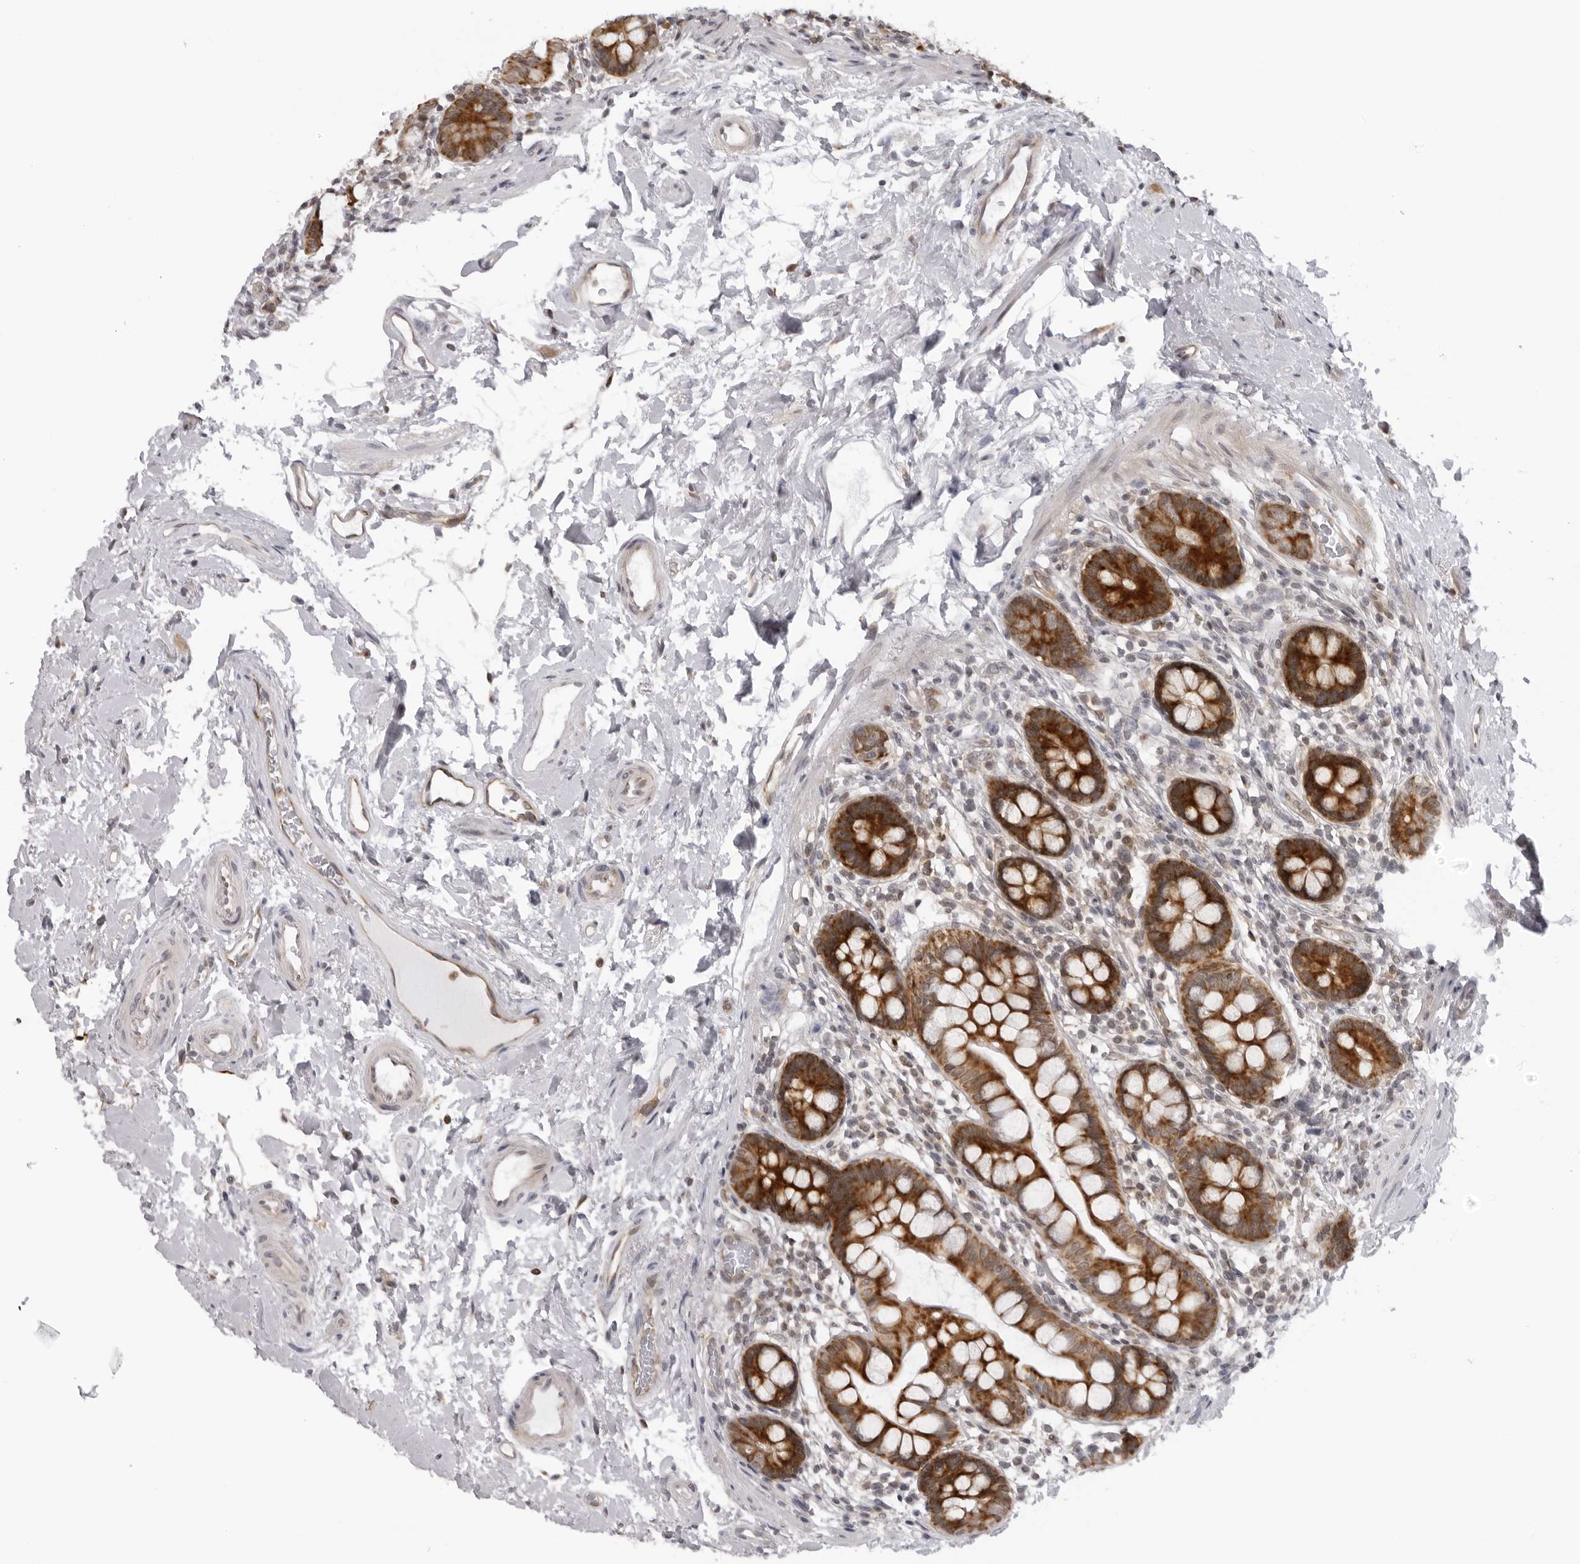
{"staining": {"intensity": "strong", "quantity": "25%-75%", "location": "cytoplasmic/membranous"}, "tissue": "small intestine", "cell_type": "Glandular cells", "image_type": "normal", "snomed": [{"axis": "morphology", "description": "Normal tissue, NOS"}, {"axis": "topography", "description": "Small intestine"}], "caption": "Immunohistochemical staining of normal small intestine displays high levels of strong cytoplasmic/membranous expression in about 25%-75% of glandular cells.", "gene": "MRPS15", "patient": {"sex": "female", "age": 84}}